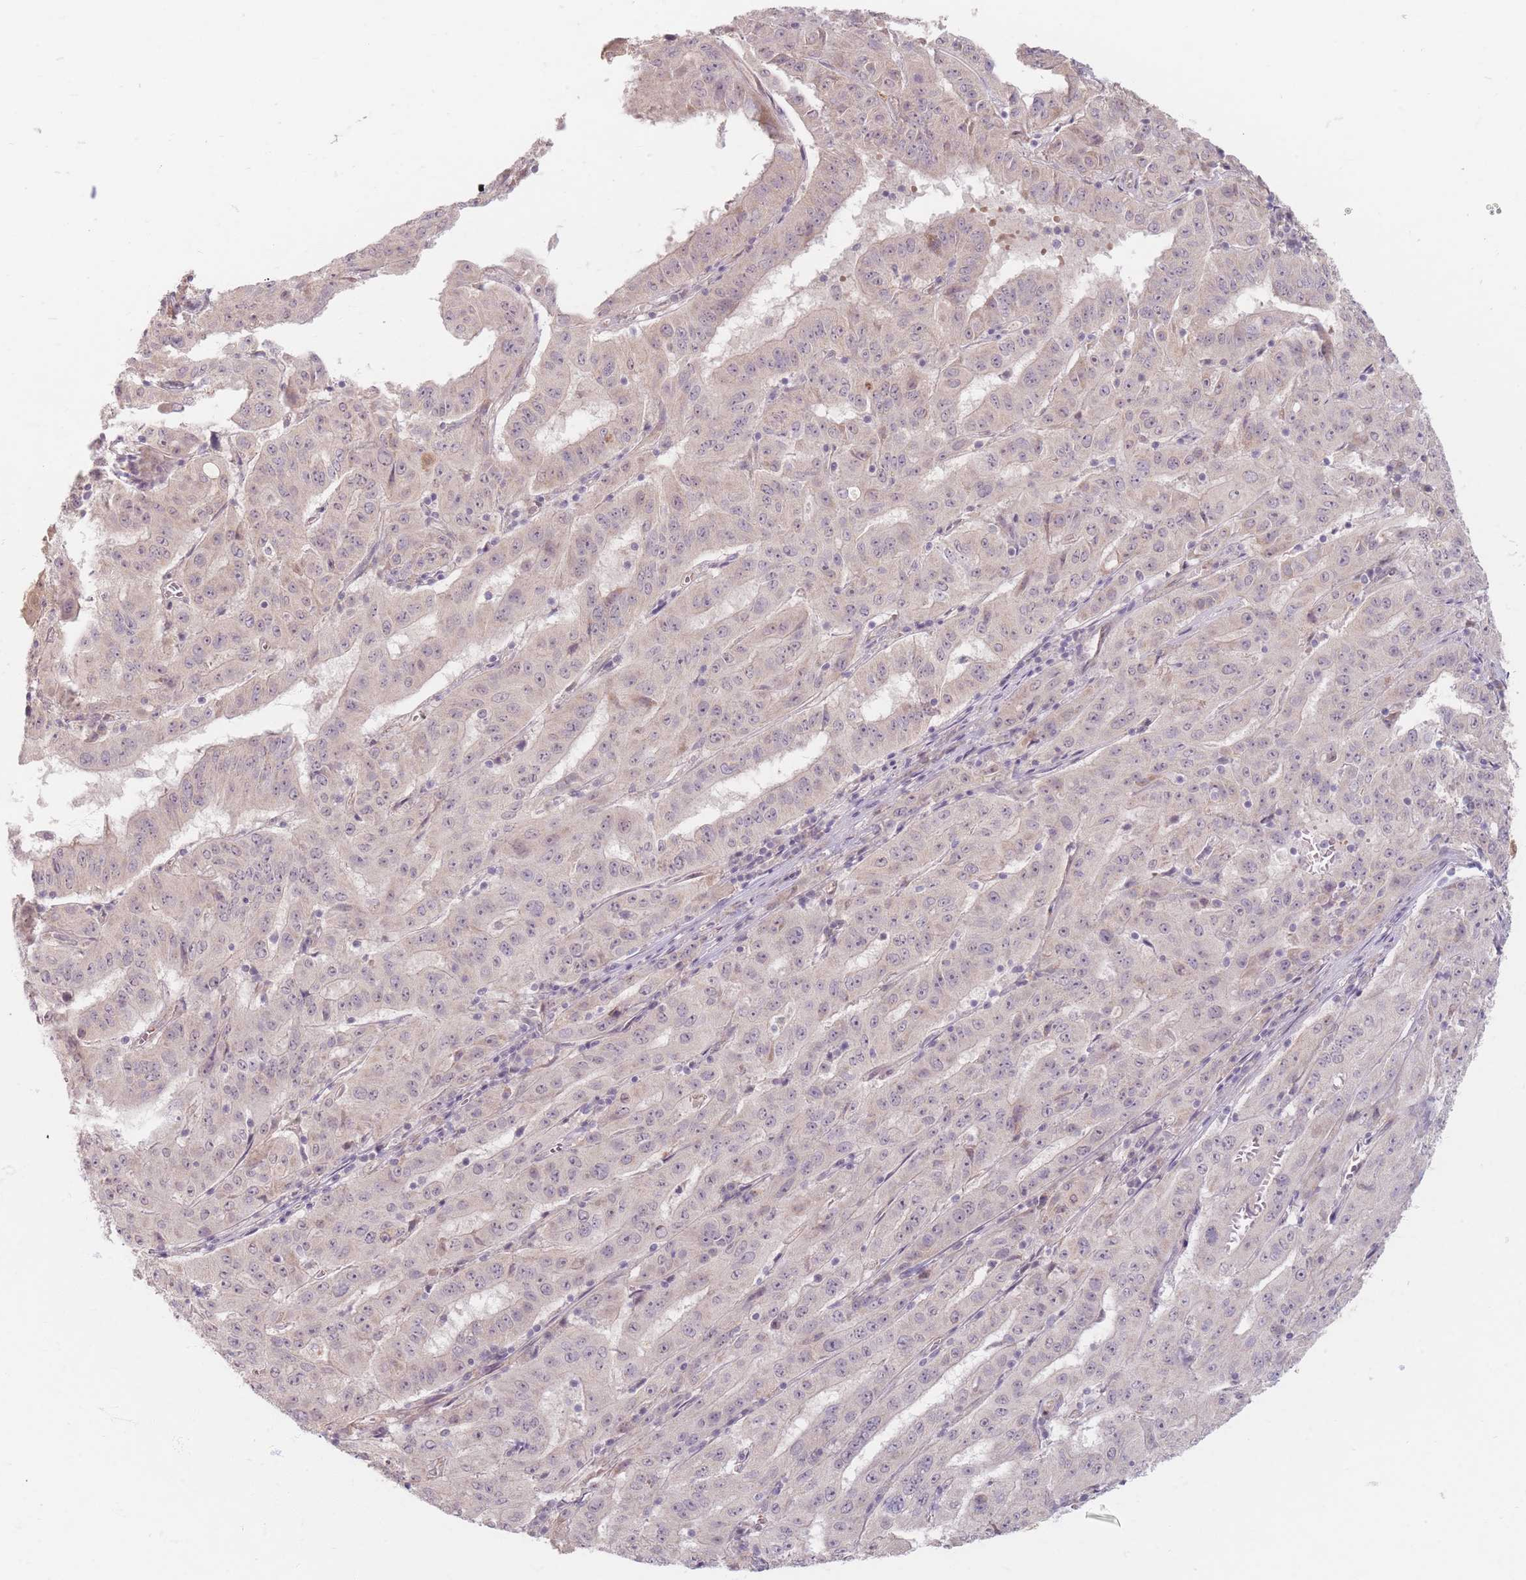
{"staining": {"intensity": "weak", "quantity": "<25%", "location": "cytoplasmic/membranous"}, "tissue": "pancreatic cancer", "cell_type": "Tumor cells", "image_type": "cancer", "snomed": [{"axis": "morphology", "description": "Adenocarcinoma, NOS"}, {"axis": "topography", "description": "Pancreas"}], "caption": "This is an immunohistochemistry (IHC) image of human pancreatic cancer (adenocarcinoma). There is no positivity in tumor cells.", "gene": "GABRA6", "patient": {"sex": "male", "age": 63}}